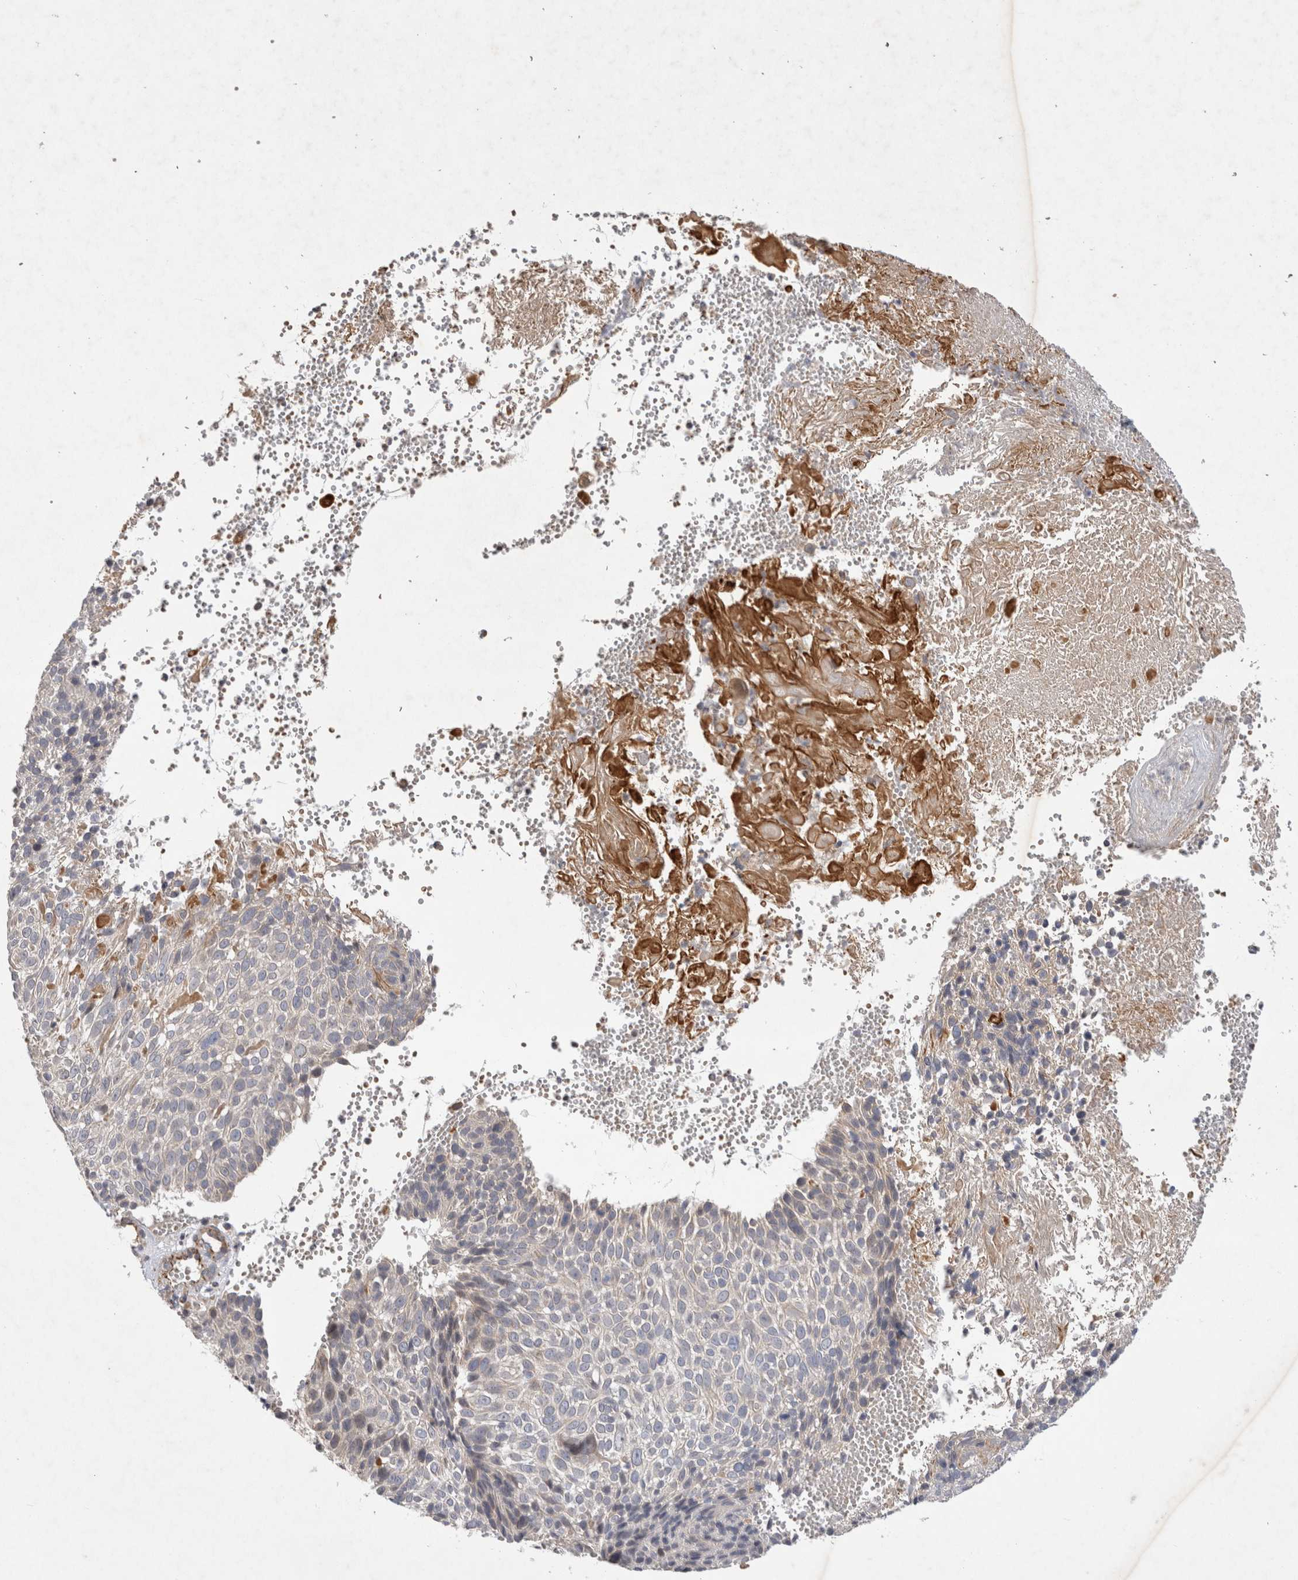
{"staining": {"intensity": "moderate", "quantity": "25%-75%", "location": "cytoplasmic/membranous"}, "tissue": "cervical cancer", "cell_type": "Tumor cells", "image_type": "cancer", "snomed": [{"axis": "morphology", "description": "Squamous cell carcinoma, NOS"}, {"axis": "topography", "description": "Cervix"}], "caption": "The image exhibits a brown stain indicating the presence of a protein in the cytoplasmic/membranous of tumor cells in cervical cancer (squamous cell carcinoma).", "gene": "NMU", "patient": {"sex": "female", "age": 74}}